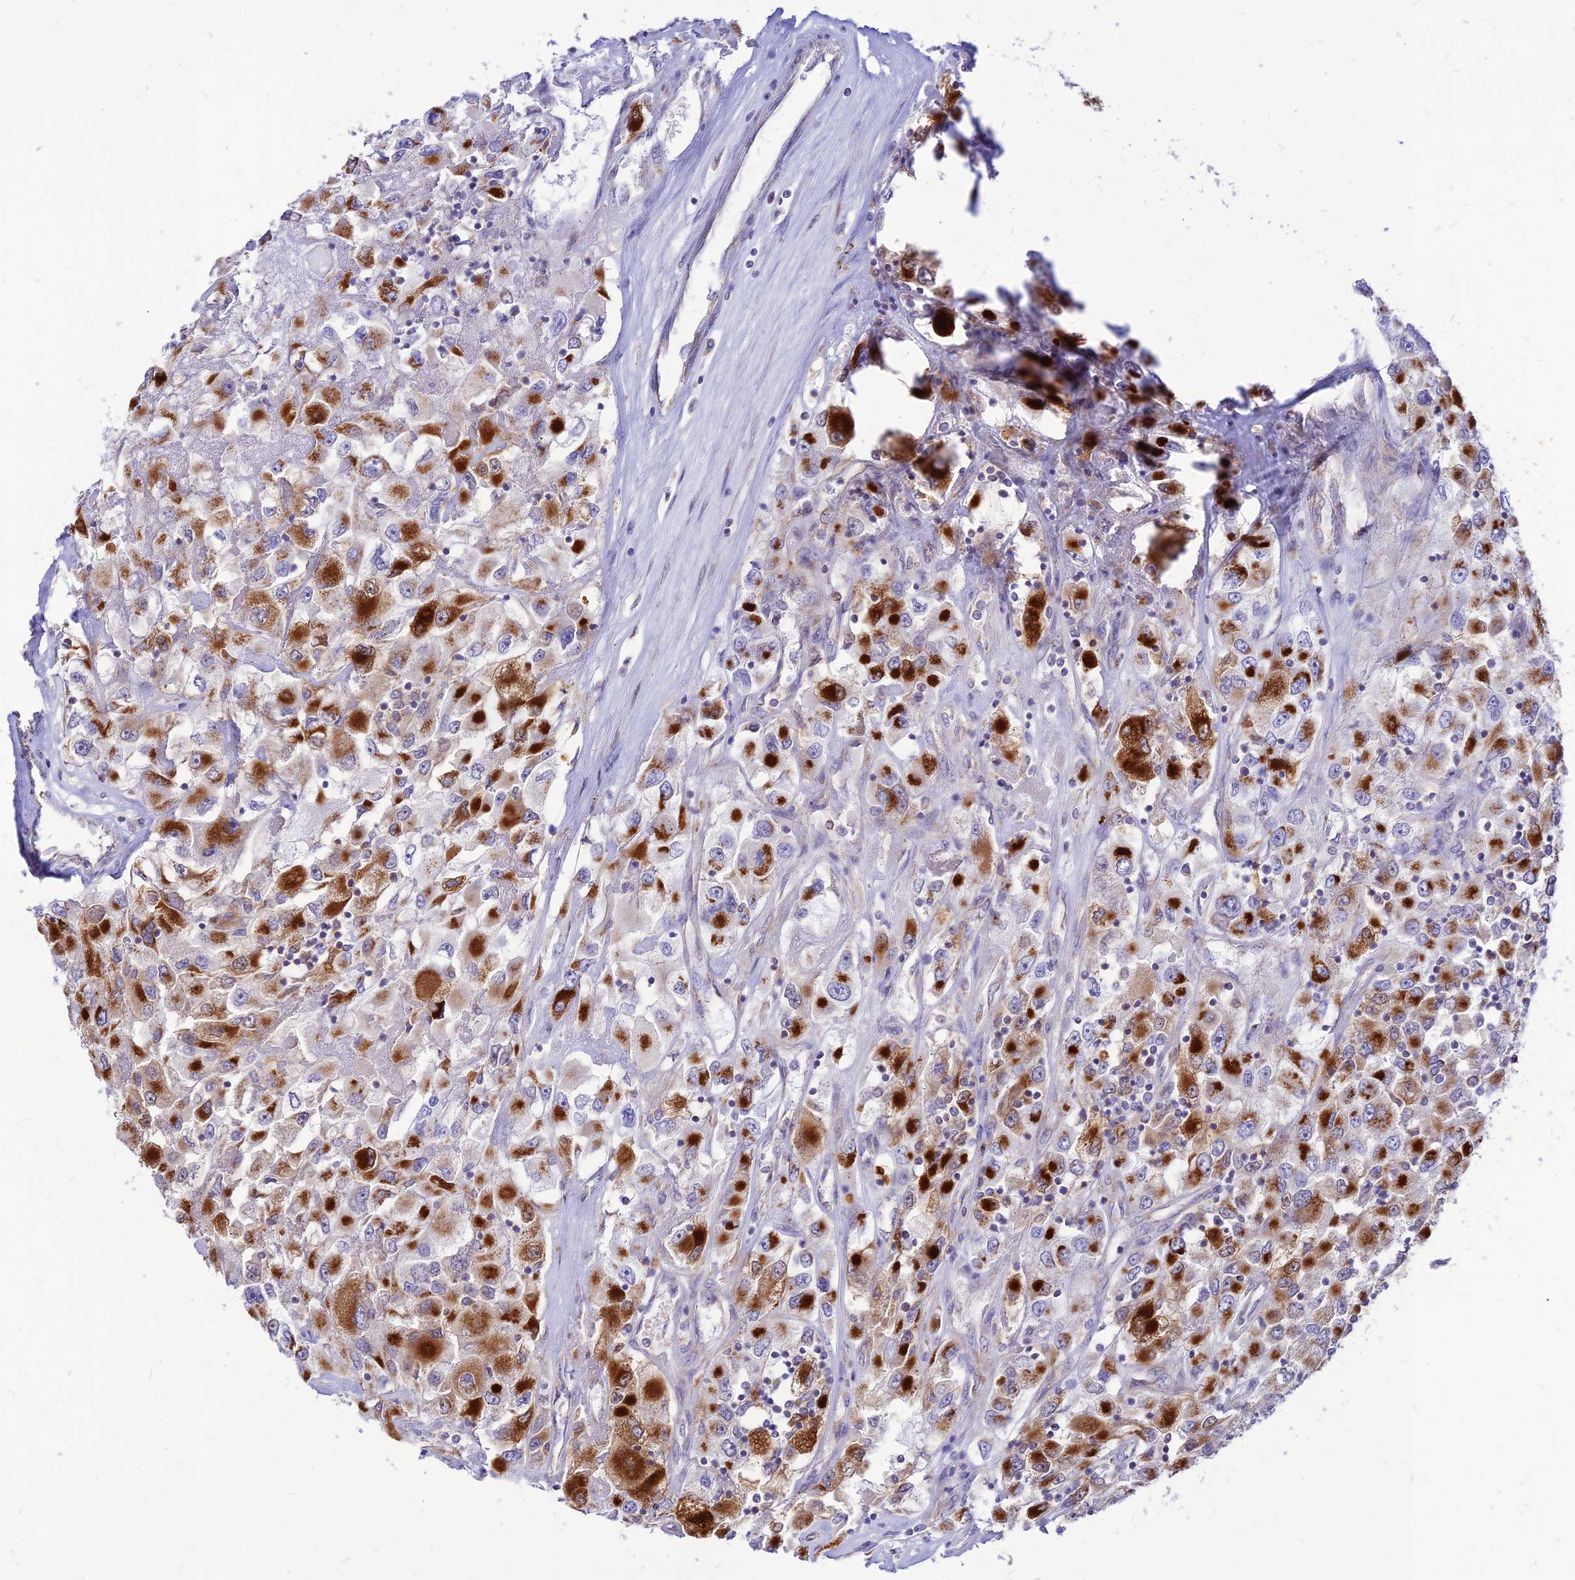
{"staining": {"intensity": "strong", "quantity": ">75%", "location": "cytoplasmic/membranous"}, "tissue": "renal cancer", "cell_type": "Tumor cells", "image_type": "cancer", "snomed": [{"axis": "morphology", "description": "Adenocarcinoma, NOS"}, {"axis": "topography", "description": "Kidney"}], "caption": "Tumor cells demonstrate high levels of strong cytoplasmic/membranous expression in about >75% of cells in renal cancer. Nuclei are stained in blue.", "gene": "ECI1", "patient": {"sex": "female", "age": 52}}